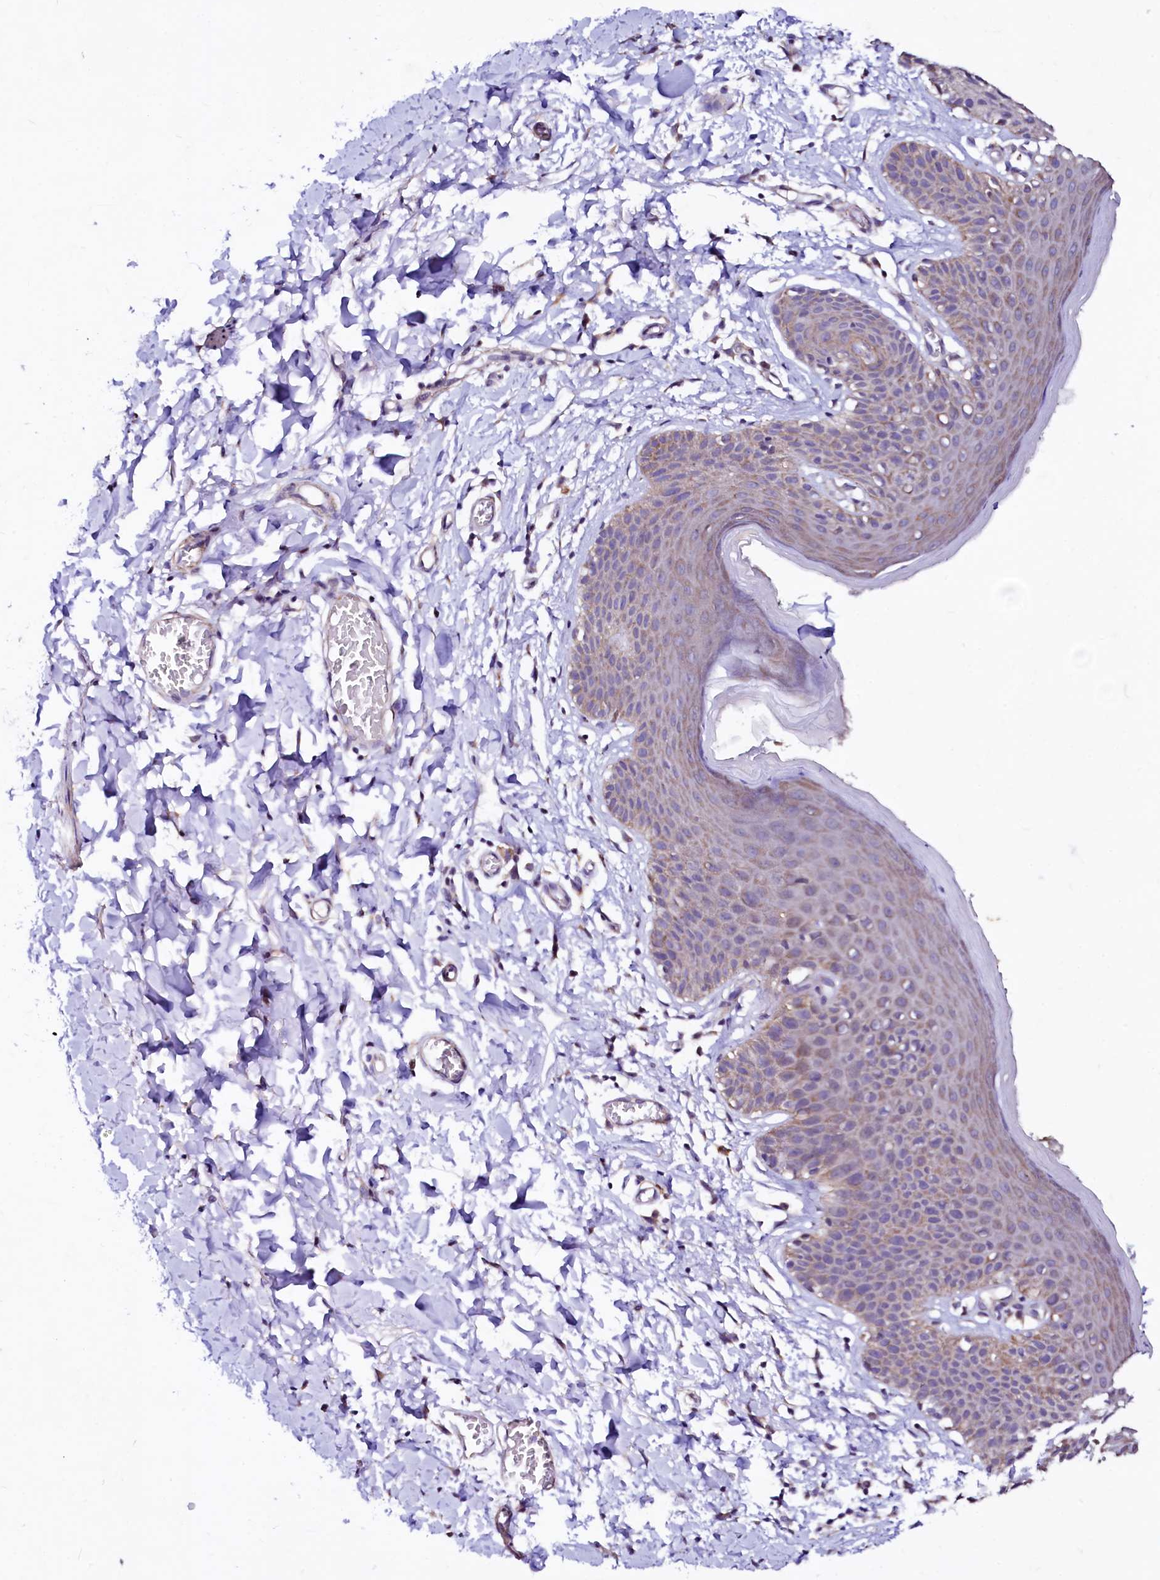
{"staining": {"intensity": "weak", "quantity": "25%-75%", "location": "cytoplasmic/membranous"}, "tissue": "skin", "cell_type": "Epidermal cells", "image_type": "normal", "snomed": [{"axis": "morphology", "description": "Normal tissue, NOS"}, {"axis": "topography", "description": "Vulva"}], "caption": "An immunohistochemistry (IHC) image of benign tissue is shown. Protein staining in brown highlights weak cytoplasmic/membranous positivity in skin within epidermal cells. The protein is shown in brown color, while the nuclei are stained blue.", "gene": "GPR176", "patient": {"sex": "female", "age": 66}}